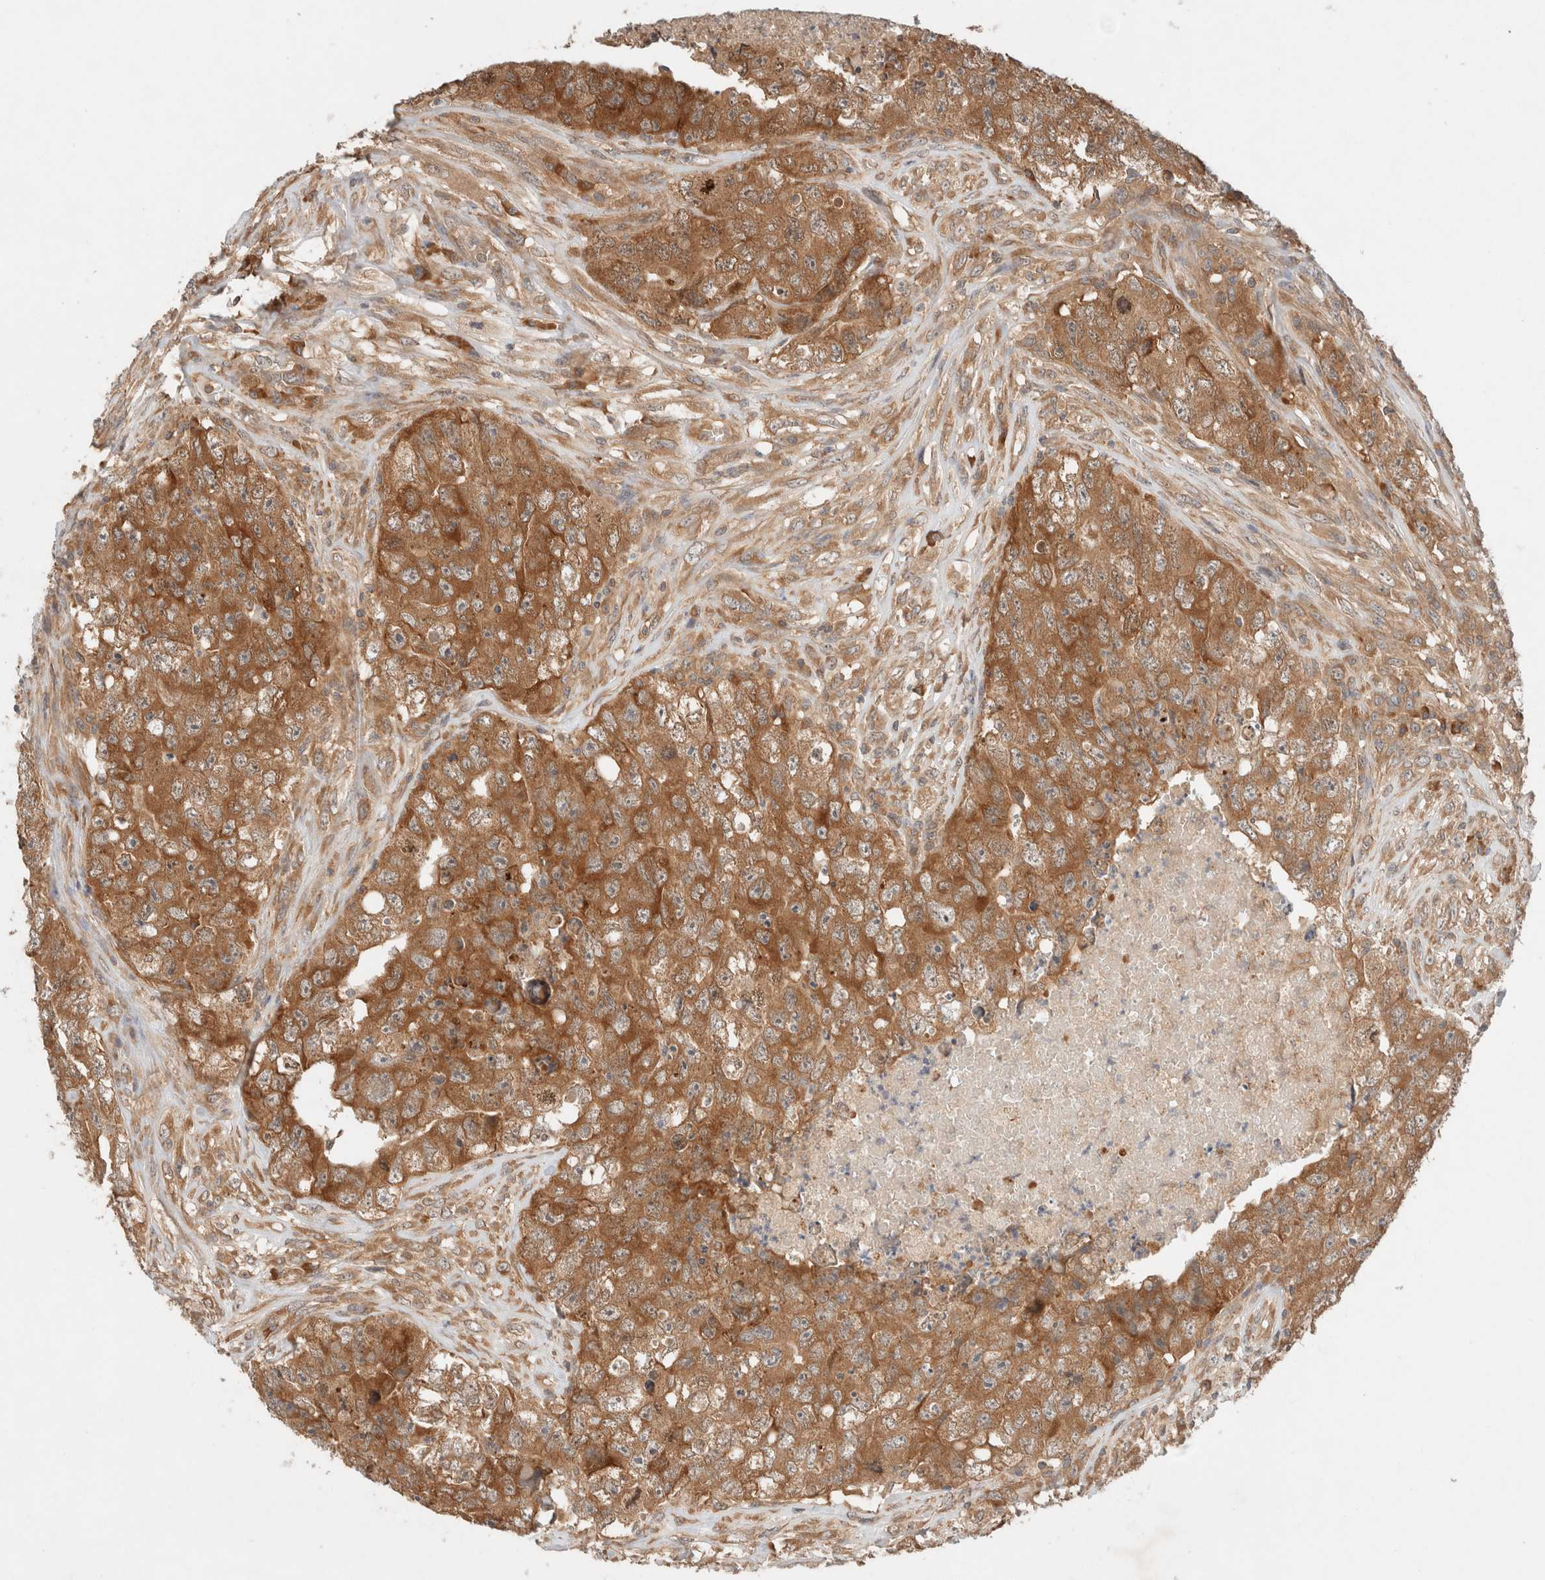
{"staining": {"intensity": "moderate", "quantity": ">75%", "location": "cytoplasmic/membranous"}, "tissue": "testis cancer", "cell_type": "Tumor cells", "image_type": "cancer", "snomed": [{"axis": "morphology", "description": "Carcinoma, Embryonal, NOS"}, {"axis": "topography", "description": "Testis"}], "caption": "This micrograph shows IHC staining of human testis cancer (embryonal carcinoma), with medium moderate cytoplasmic/membranous staining in approximately >75% of tumor cells.", "gene": "ARFGEF2", "patient": {"sex": "male", "age": 32}}